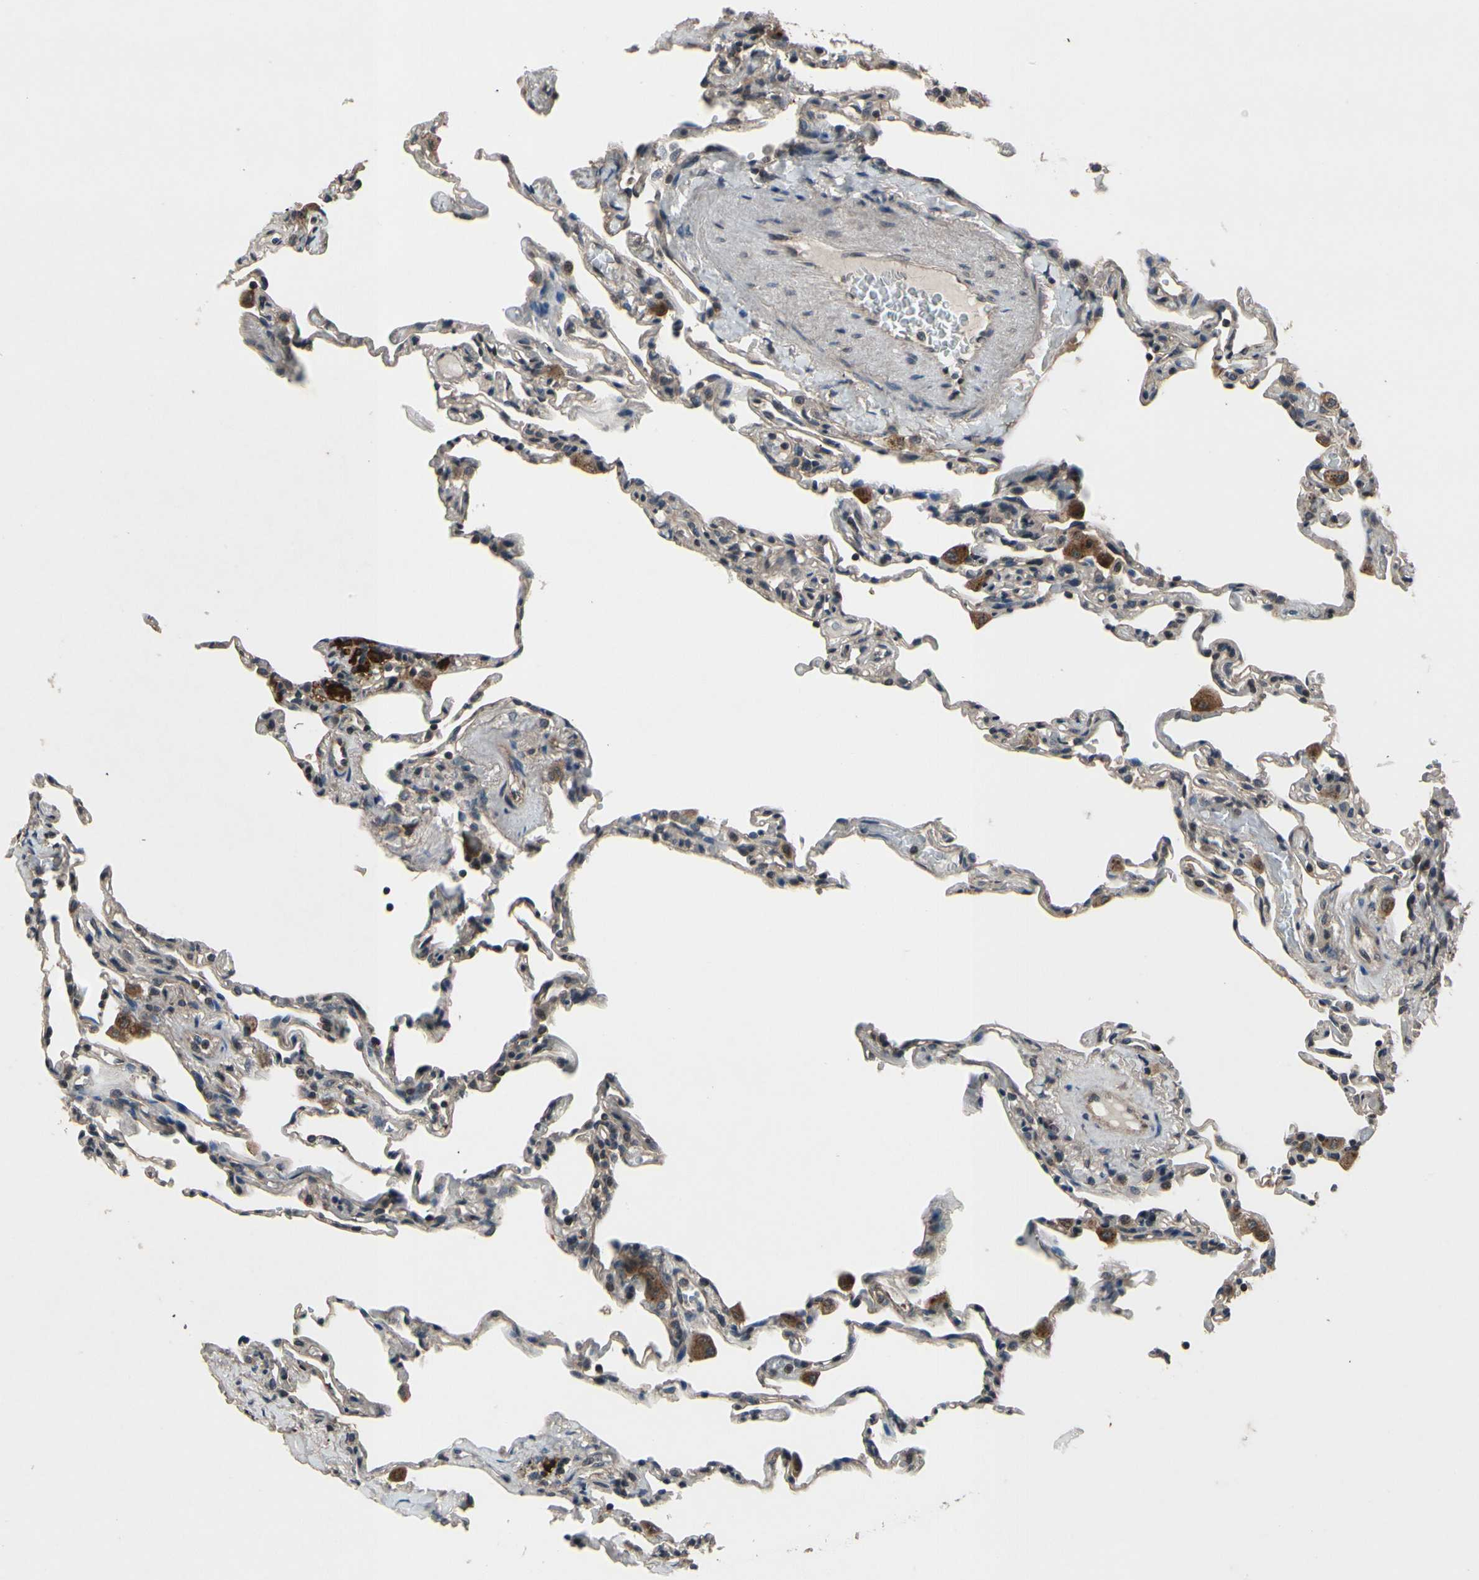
{"staining": {"intensity": "weak", "quantity": ">75%", "location": "cytoplasmic/membranous"}, "tissue": "lung", "cell_type": "Alveolar cells", "image_type": "normal", "snomed": [{"axis": "morphology", "description": "Normal tissue, NOS"}, {"axis": "topography", "description": "Lung"}], "caption": "A high-resolution photomicrograph shows IHC staining of unremarkable lung, which shows weak cytoplasmic/membranous staining in approximately >75% of alveolar cells.", "gene": "MBTPS2", "patient": {"sex": "male", "age": 59}}